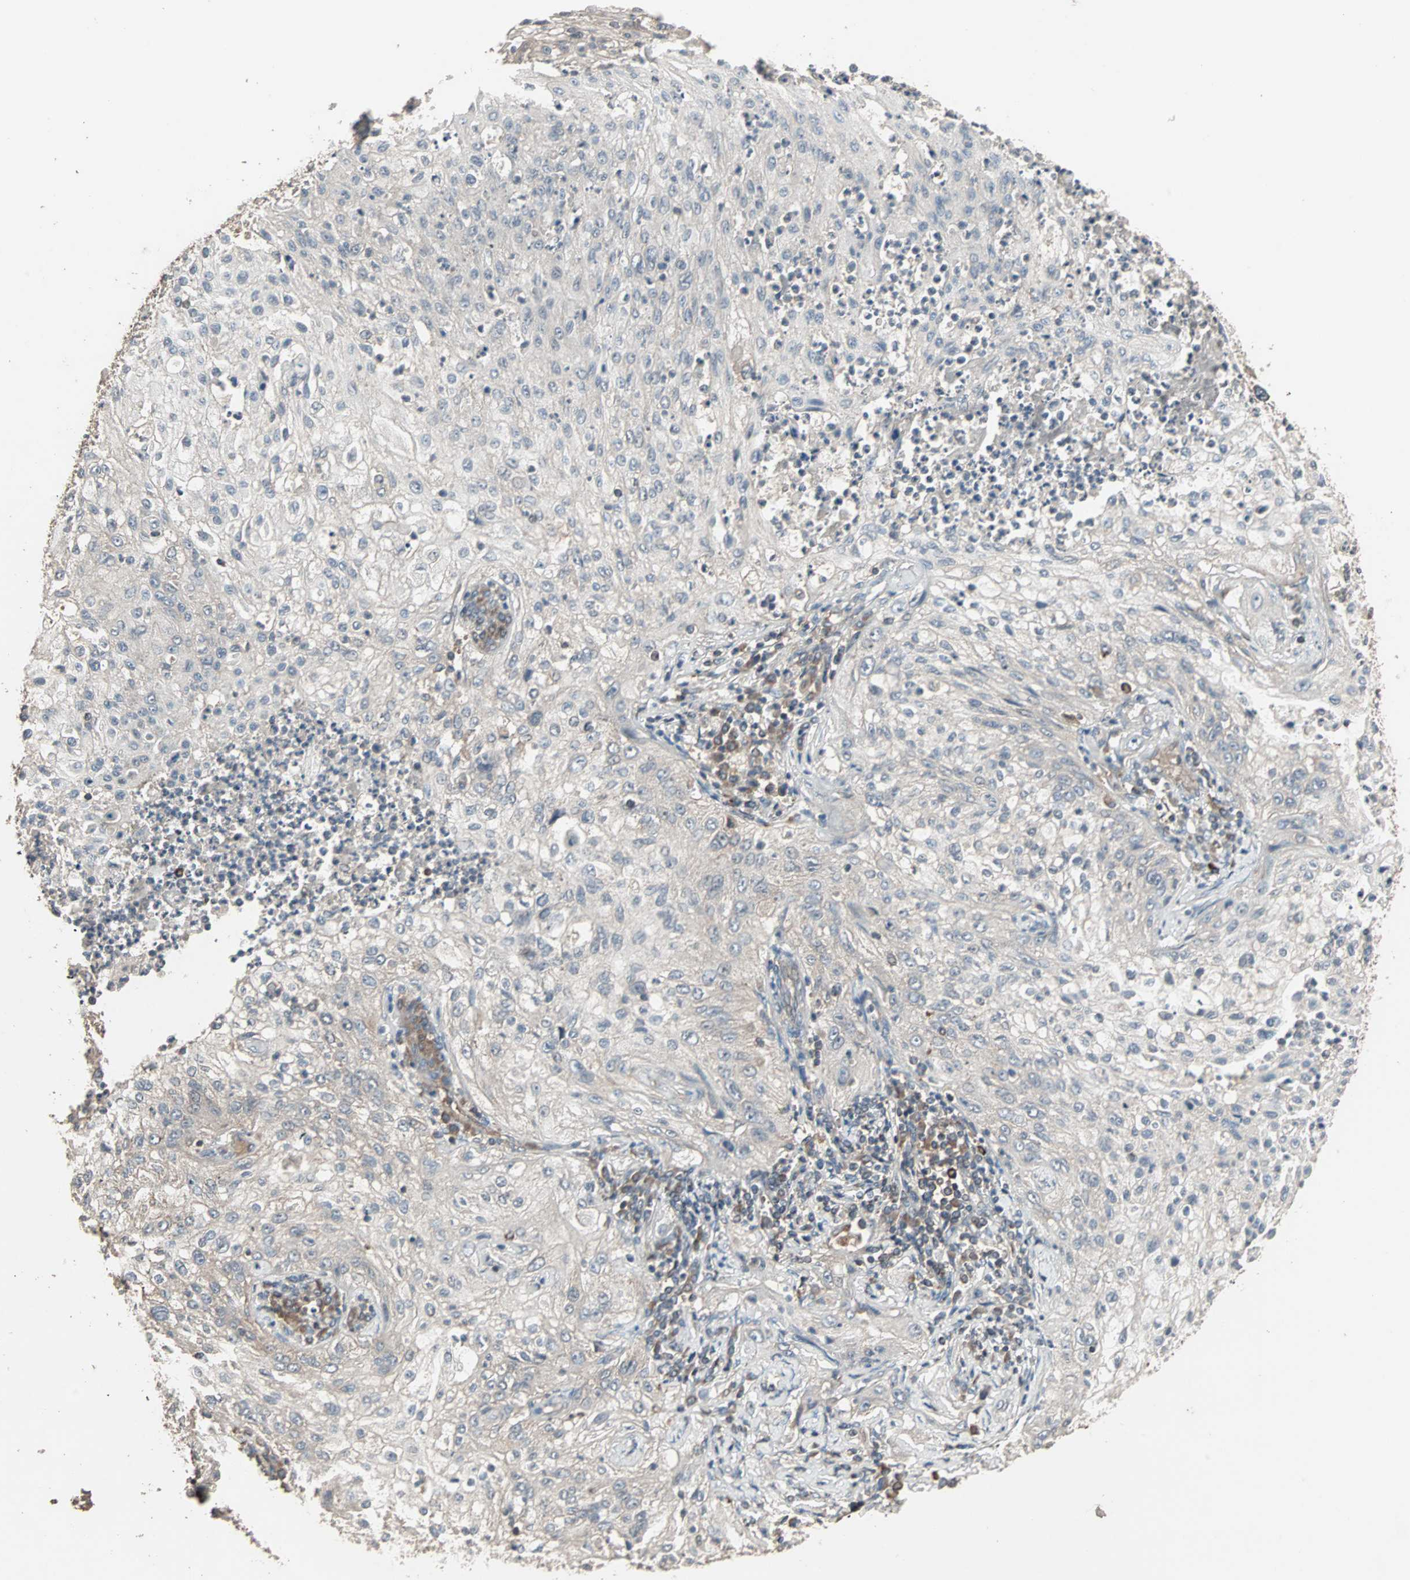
{"staining": {"intensity": "weak", "quantity": "<25%", "location": "cytoplasmic/membranous"}, "tissue": "lung cancer", "cell_type": "Tumor cells", "image_type": "cancer", "snomed": [{"axis": "morphology", "description": "Inflammation, NOS"}, {"axis": "morphology", "description": "Squamous cell carcinoma, NOS"}, {"axis": "topography", "description": "Lymph node"}, {"axis": "topography", "description": "Soft tissue"}, {"axis": "topography", "description": "Lung"}], "caption": "Protein analysis of lung cancer shows no significant positivity in tumor cells.", "gene": "UBAC1", "patient": {"sex": "male", "age": 66}}